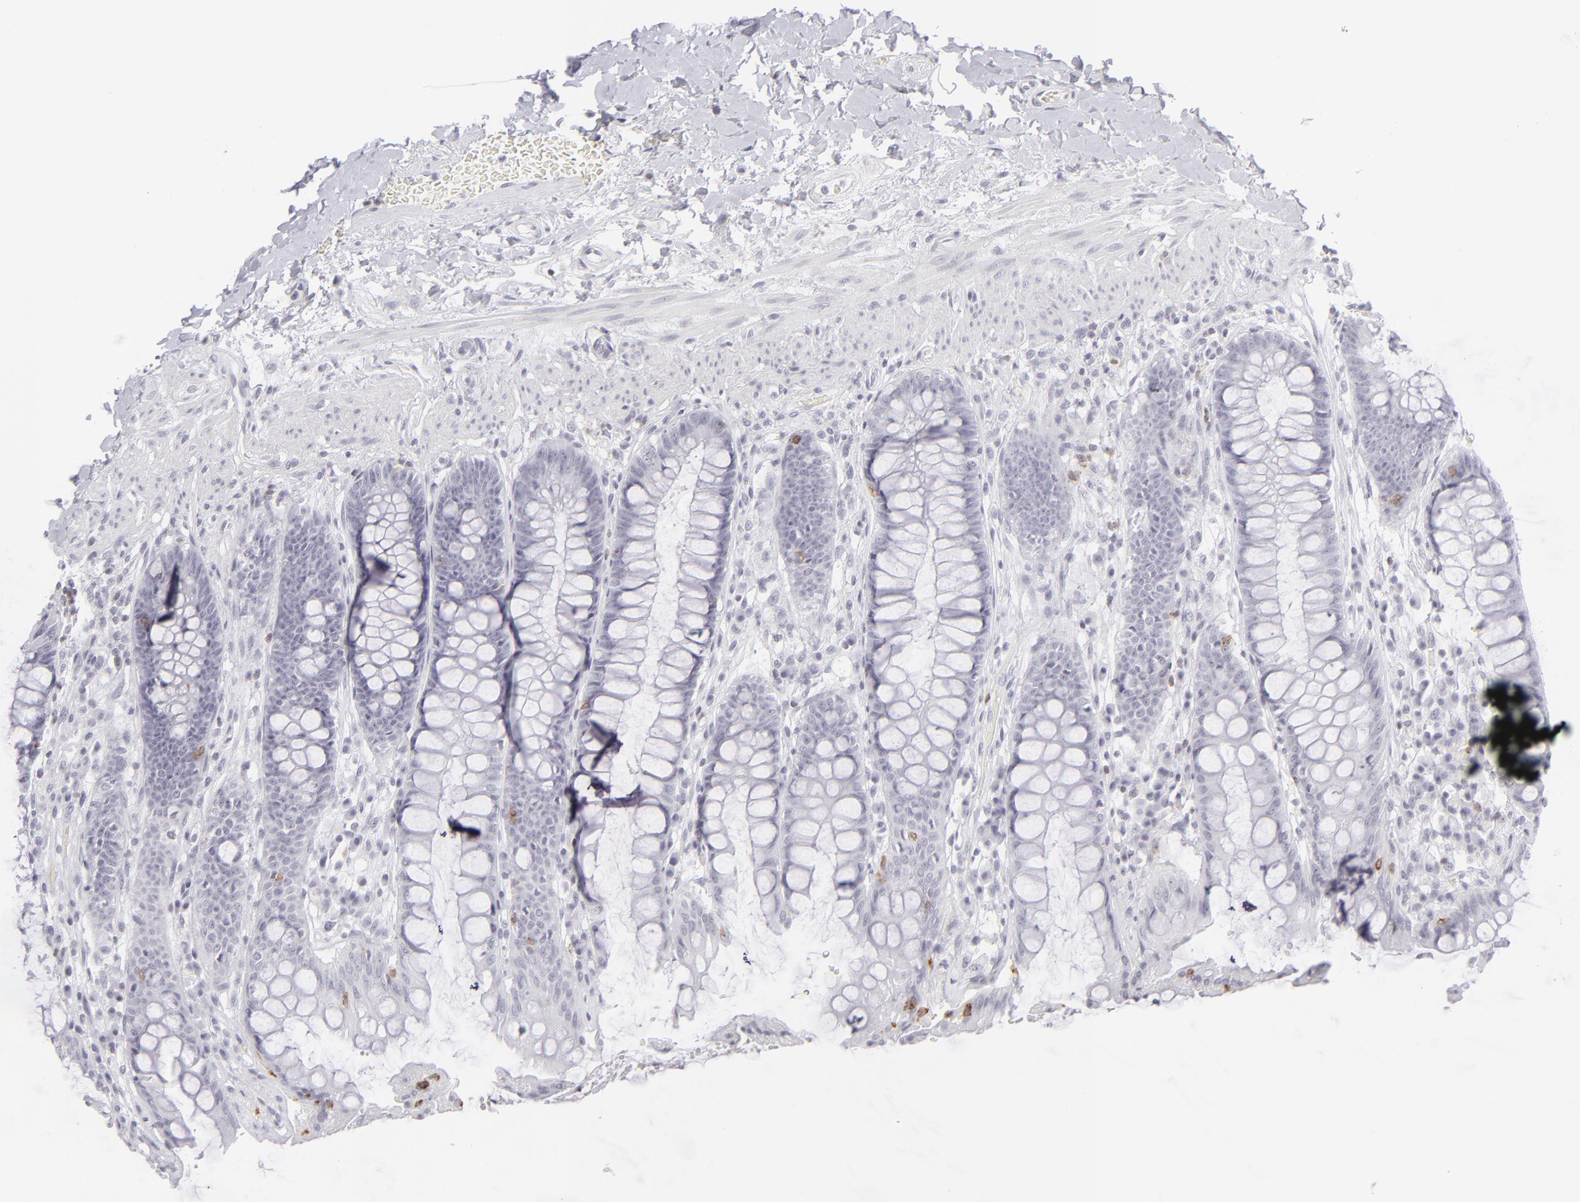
{"staining": {"intensity": "negative", "quantity": "none", "location": "none"}, "tissue": "rectum", "cell_type": "Glandular cells", "image_type": "normal", "snomed": [{"axis": "morphology", "description": "Normal tissue, NOS"}, {"axis": "topography", "description": "Rectum"}], "caption": "Image shows no significant protein expression in glandular cells of unremarkable rectum. (DAB (3,3'-diaminobenzidine) immunohistochemistry visualized using brightfield microscopy, high magnification).", "gene": "CD7", "patient": {"sex": "female", "age": 46}}